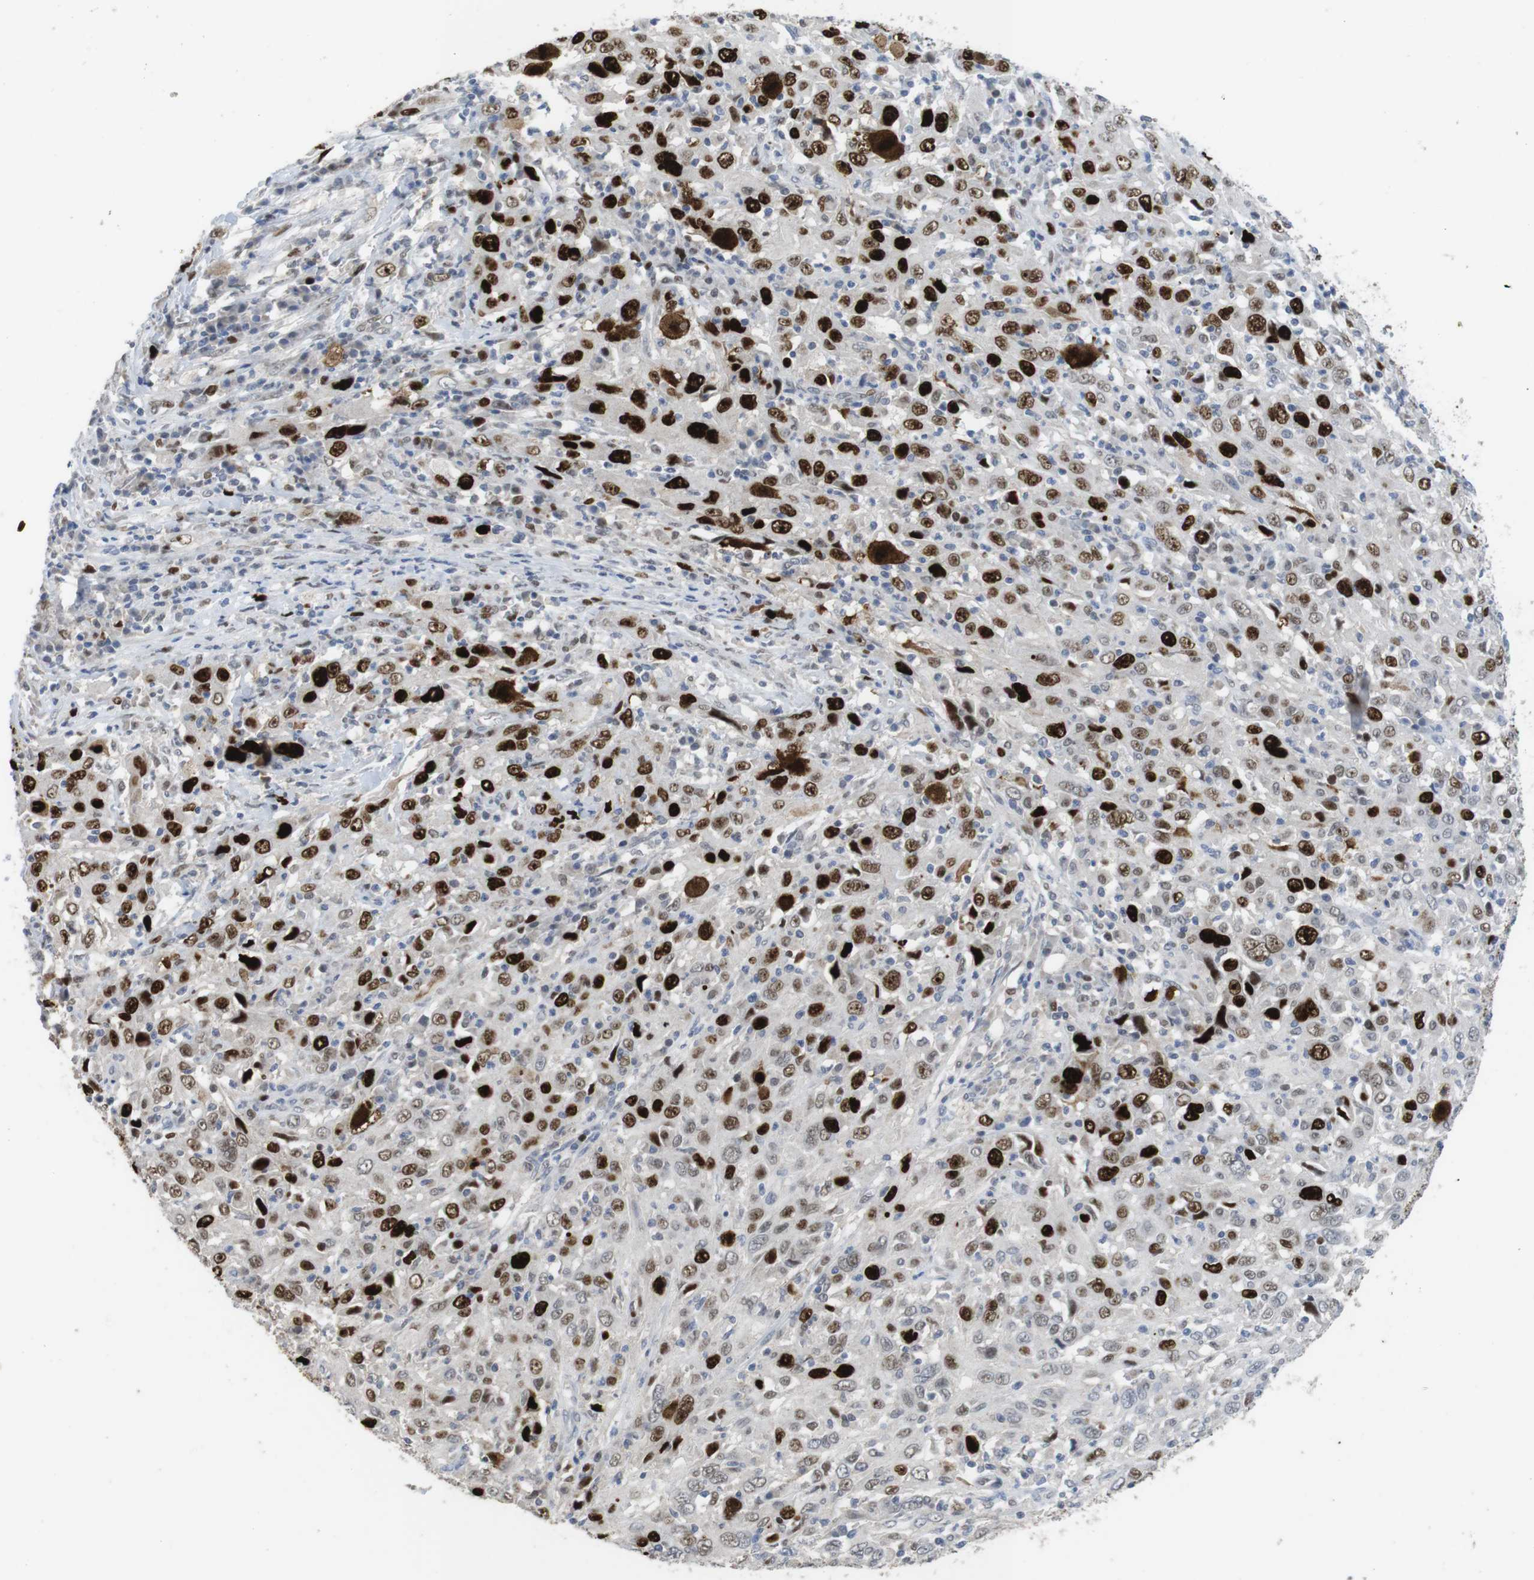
{"staining": {"intensity": "strong", "quantity": ">75%", "location": "nuclear"}, "tissue": "cervical cancer", "cell_type": "Tumor cells", "image_type": "cancer", "snomed": [{"axis": "morphology", "description": "Squamous cell carcinoma, NOS"}, {"axis": "topography", "description": "Cervix"}], "caption": "Protein analysis of cervical cancer (squamous cell carcinoma) tissue demonstrates strong nuclear positivity in approximately >75% of tumor cells.", "gene": "KPNA2", "patient": {"sex": "female", "age": 46}}